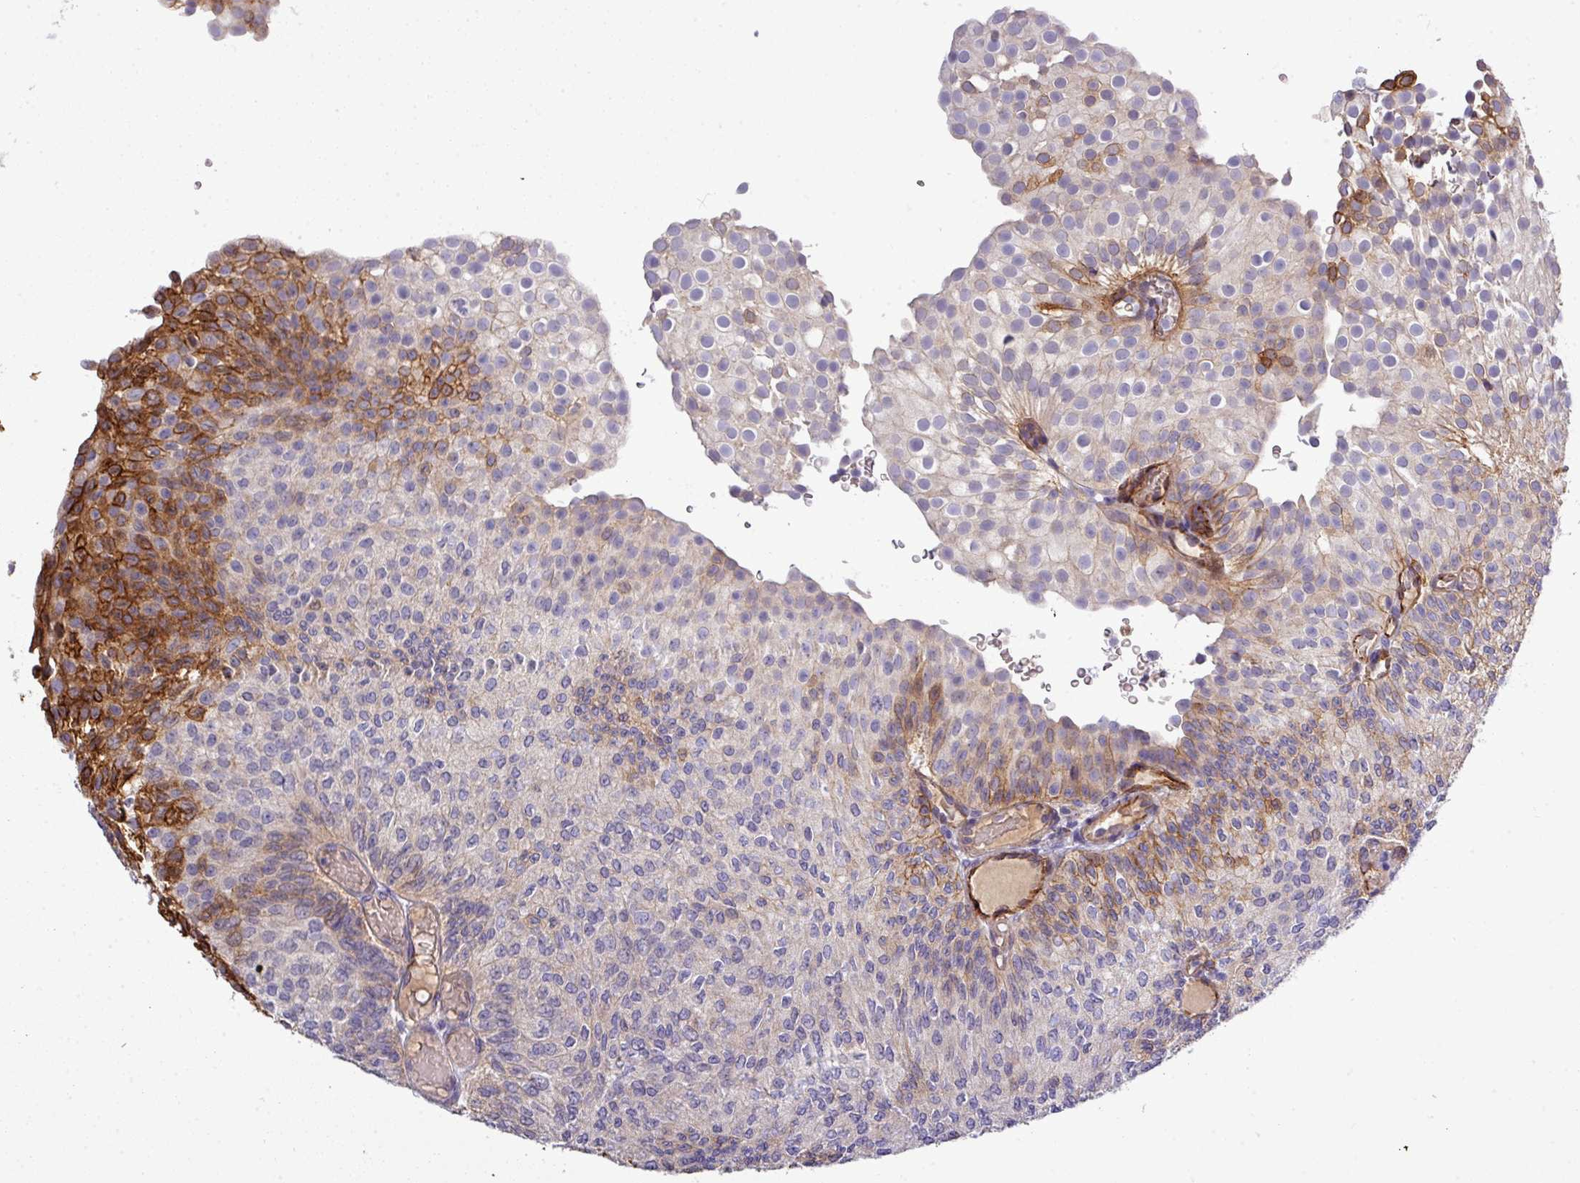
{"staining": {"intensity": "moderate", "quantity": "<25%", "location": "cytoplasmic/membranous"}, "tissue": "urothelial cancer", "cell_type": "Tumor cells", "image_type": "cancer", "snomed": [{"axis": "morphology", "description": "Urothelial carcinoma, Low grade"}, {"axis": "topography", "description": "Urinary bladder"}], "caption": "This histopathology image demonstrates IHC staining of low-grade urothelial carcinoma, with low moderate cytoplasmic/membranous positivity in about <25% of tumor cells.", "gene": "PARD6A", "patient": {"sex": "male", "age": 78}}